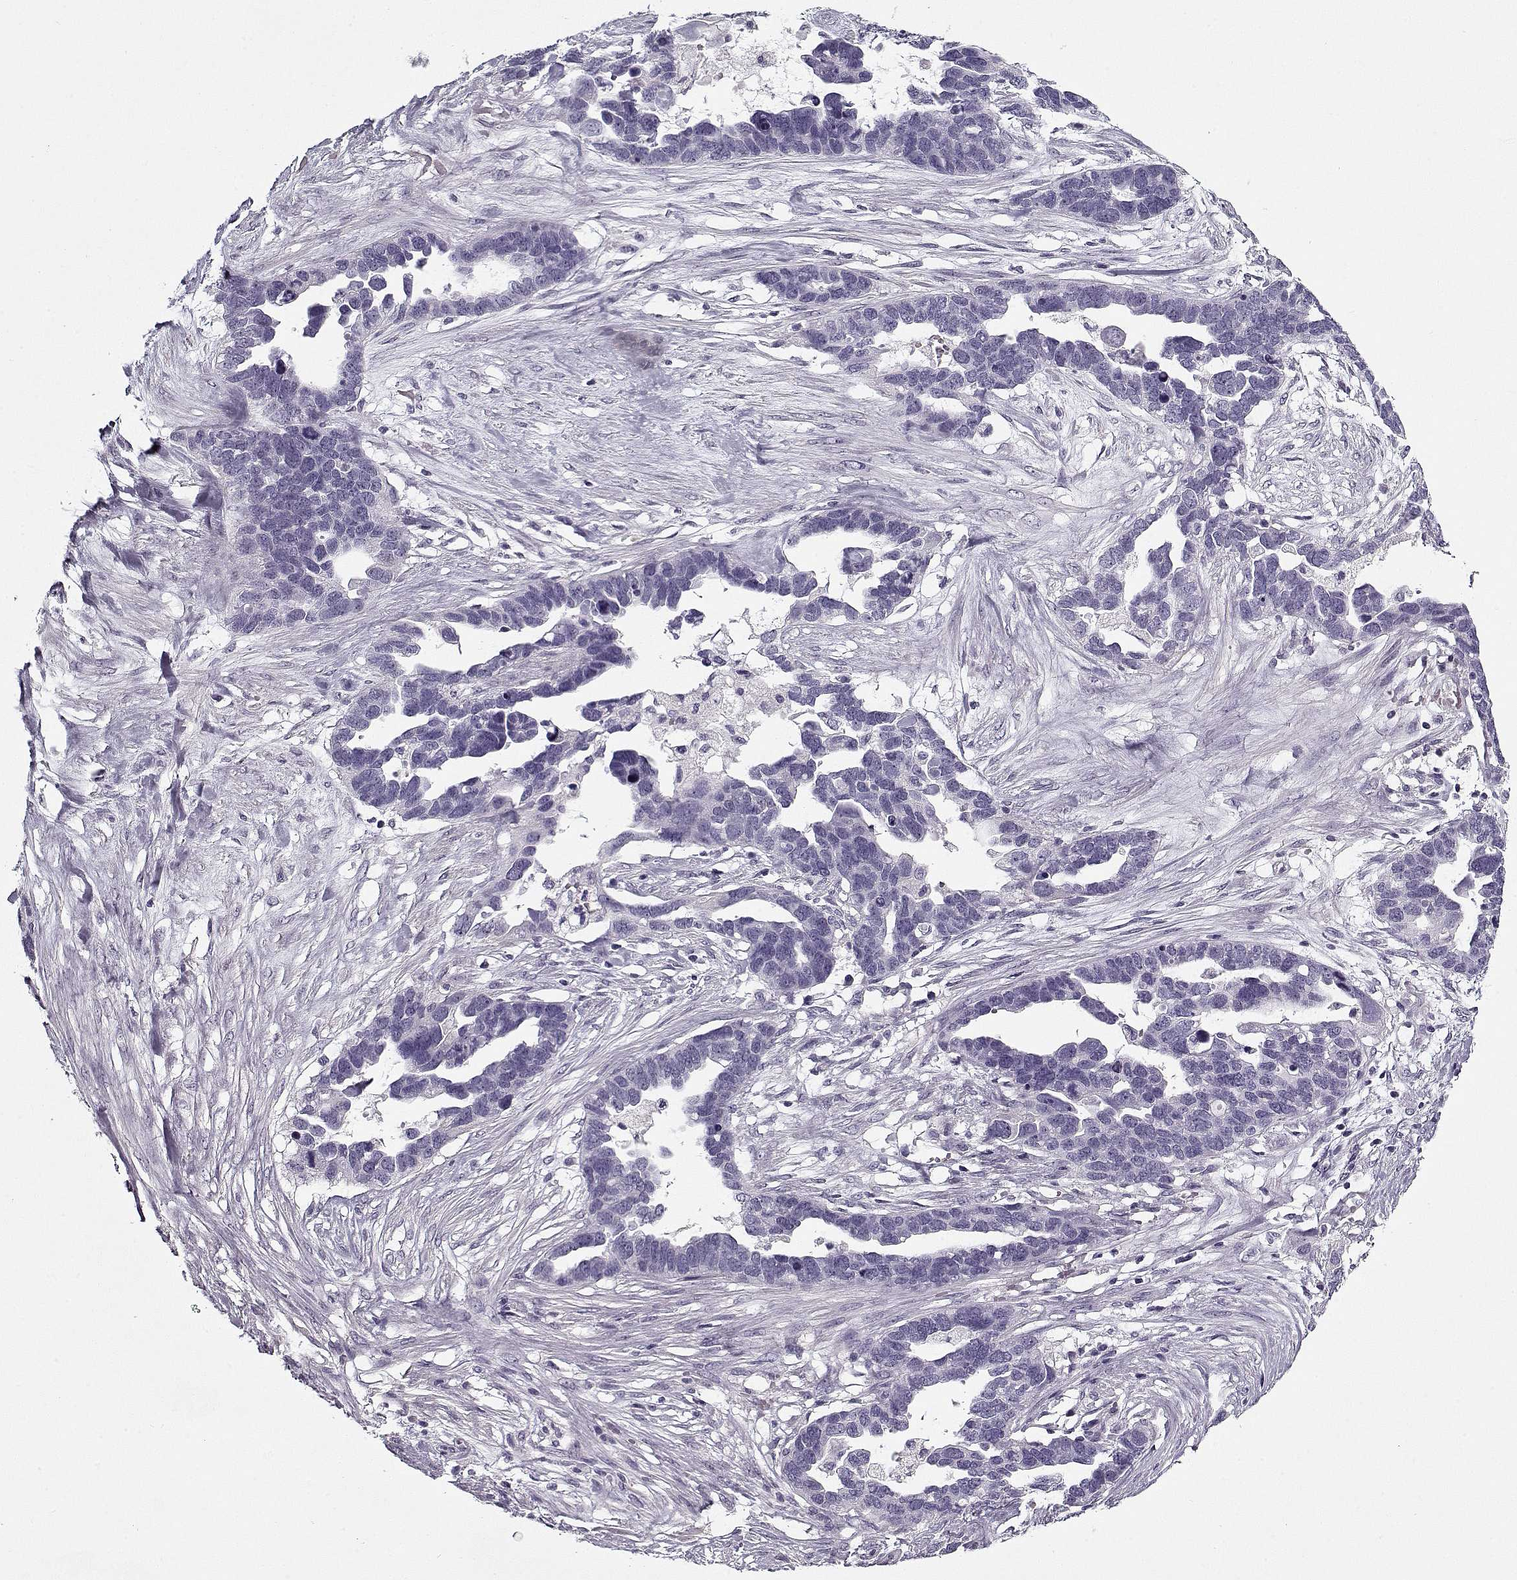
{"staining": {"intensity": "negative", "quantity": "none", "location": "none"}, "tissue": "ovarian cancer", "cell_type": "Tumor cells", "image_type": "cancer", "snomed": [{"axis": "morphology", "description": "Cystadenocarcinoma, serous, NOS"}, {"axis": "topography", "description": "Ovary"}], "caption": "Immunohistochemistry of ovarian cancer exhibits no expression in tumor cells.", "gene": "CCDC136", "patient": {"sex": "female", "age": 54}}